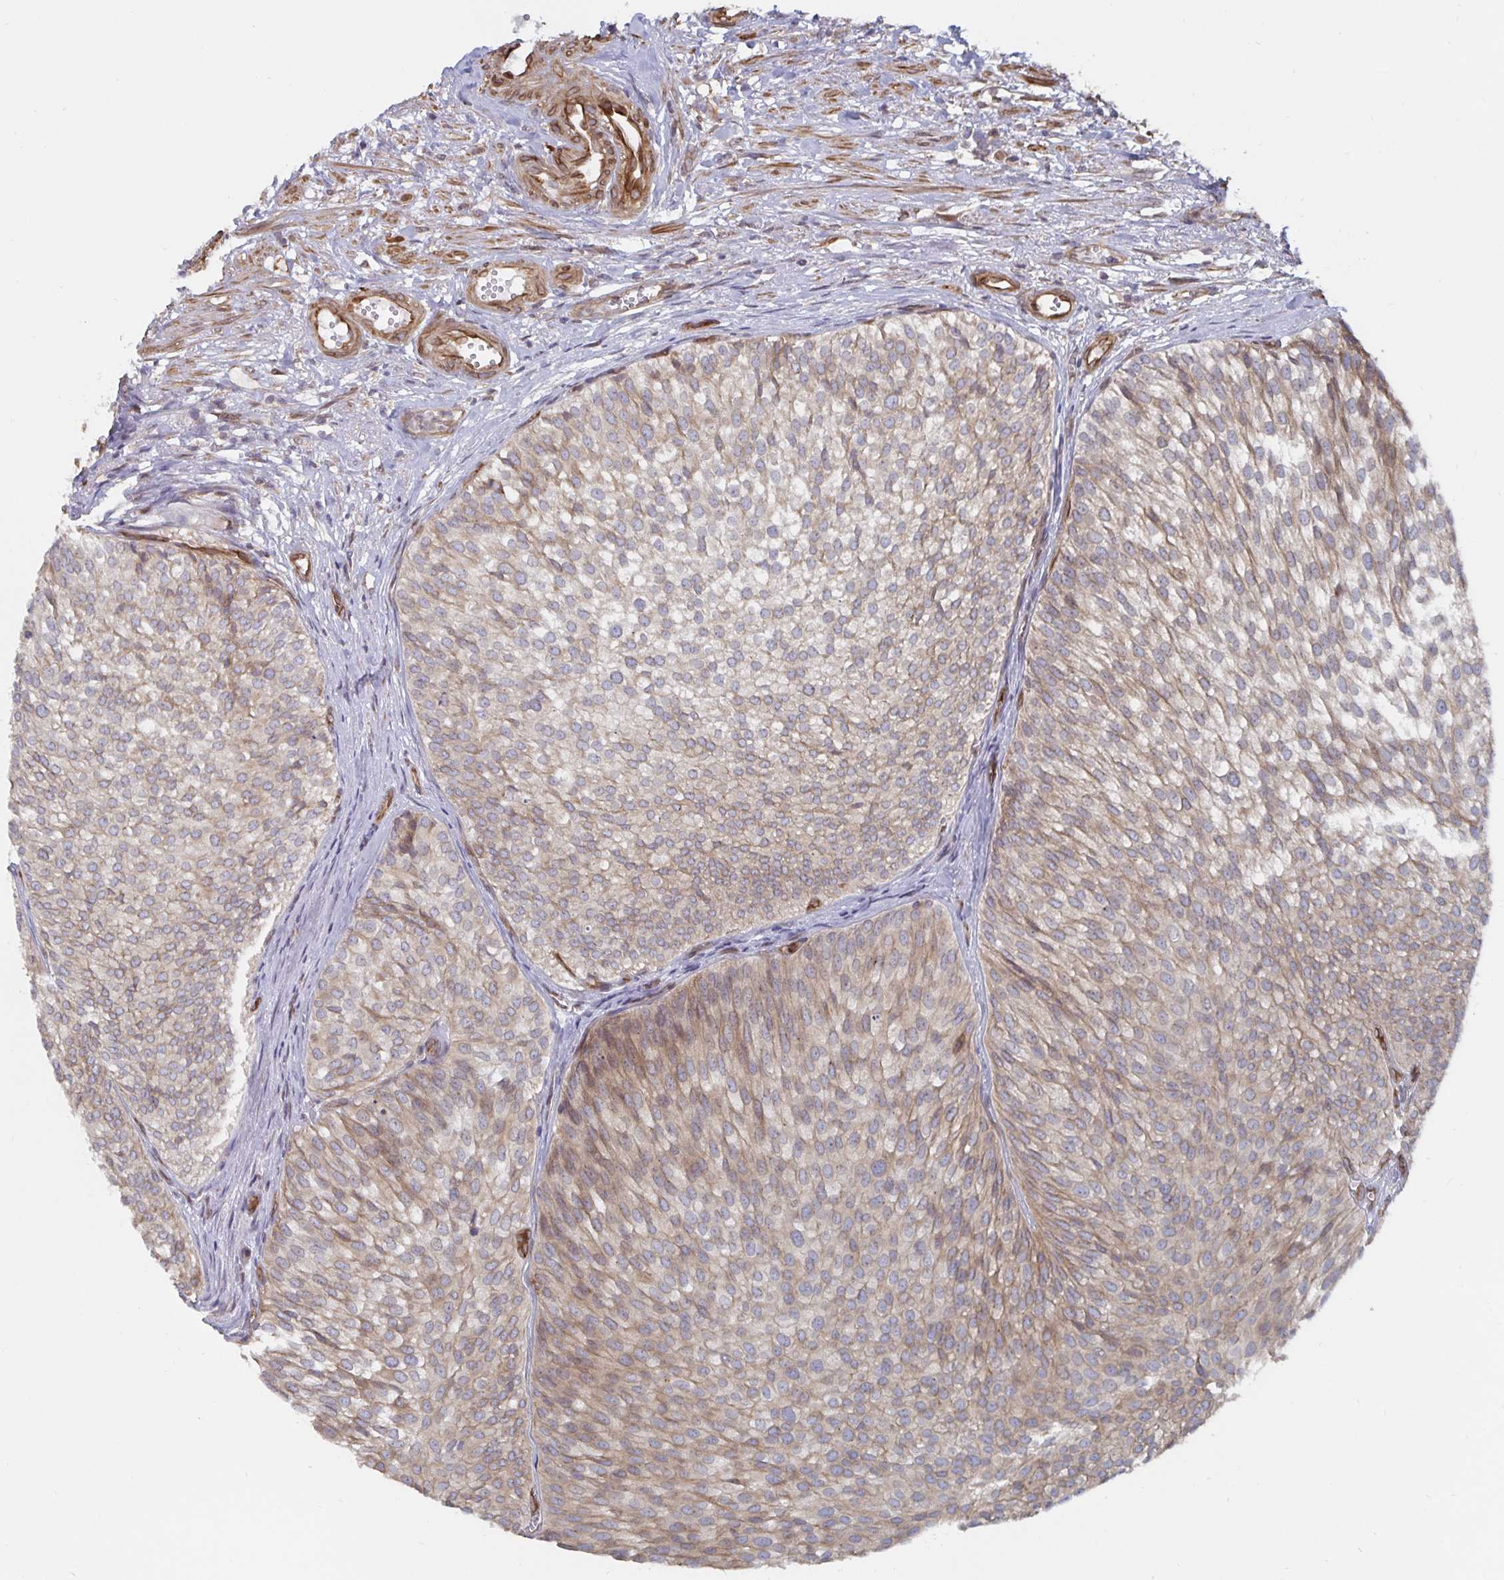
{"staining": {"intensity": "weak", "quantity": "25%-75%", "location": "cytoplasmic/membranous"}, "tissue": "urothelial cancer", "cell_type": "Tumor cells", "image_type": "cancer", "snomed": [{"axis": "morphology", "description": "Urothelial carcinoma, Low grade"}, {"axis": "topography", "description": "Urinary bladder"}], "caption": "Human low-grade urothelial carcinoma stained with a protein marker demonstrates weak staining in tumor cells.", "gene": "BCAP29", "patient": {"sex": "male", "age": 91}}